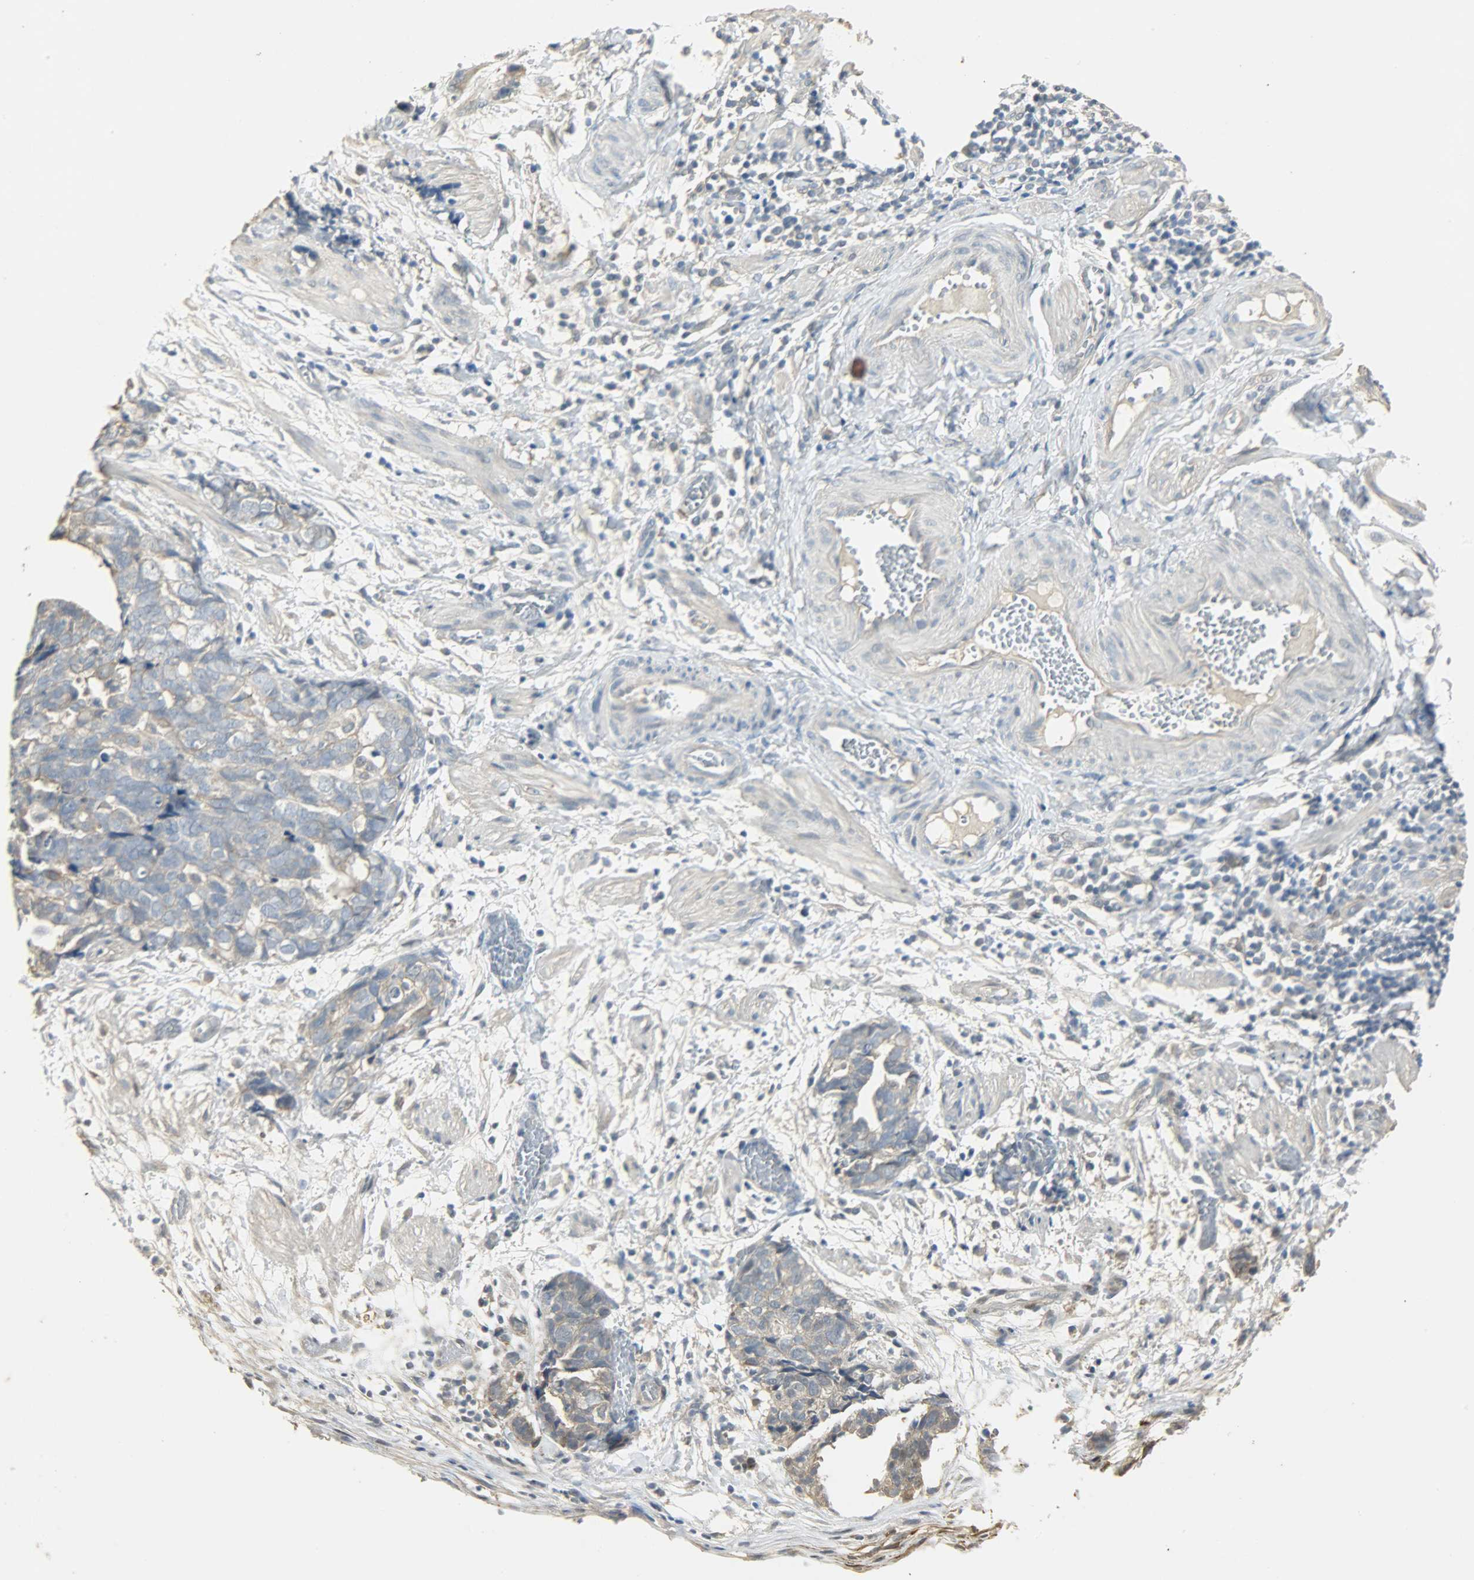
{"staining": {"intensity": "moderate", "quantity": ">75%", "location": "cytoplasmic/membranous"}, "tissue": "ovarian cancer", "cell_type": "Tumor cells", "image_type": "cancer", "snomed": [{"axis": "morphology", "description": "Normal tissue, NOS"}, {"axis": "morphology", "description": "Cystadenocarcinoma, serous, NOS"}, {"axis": "topography", "description": "Fallopian tube"}, {"axis": "topography", "description": "Ovary"}], "caption": "There is medium levels of moderate cytoplasmic/membranous positivity in tumor cells of ovarian serous cystadenocarcinoma, as demonstrated by immunohistochemical staining (brown color).", "gene": "USP13", "patient": {"sex": "female", "age": 56}}